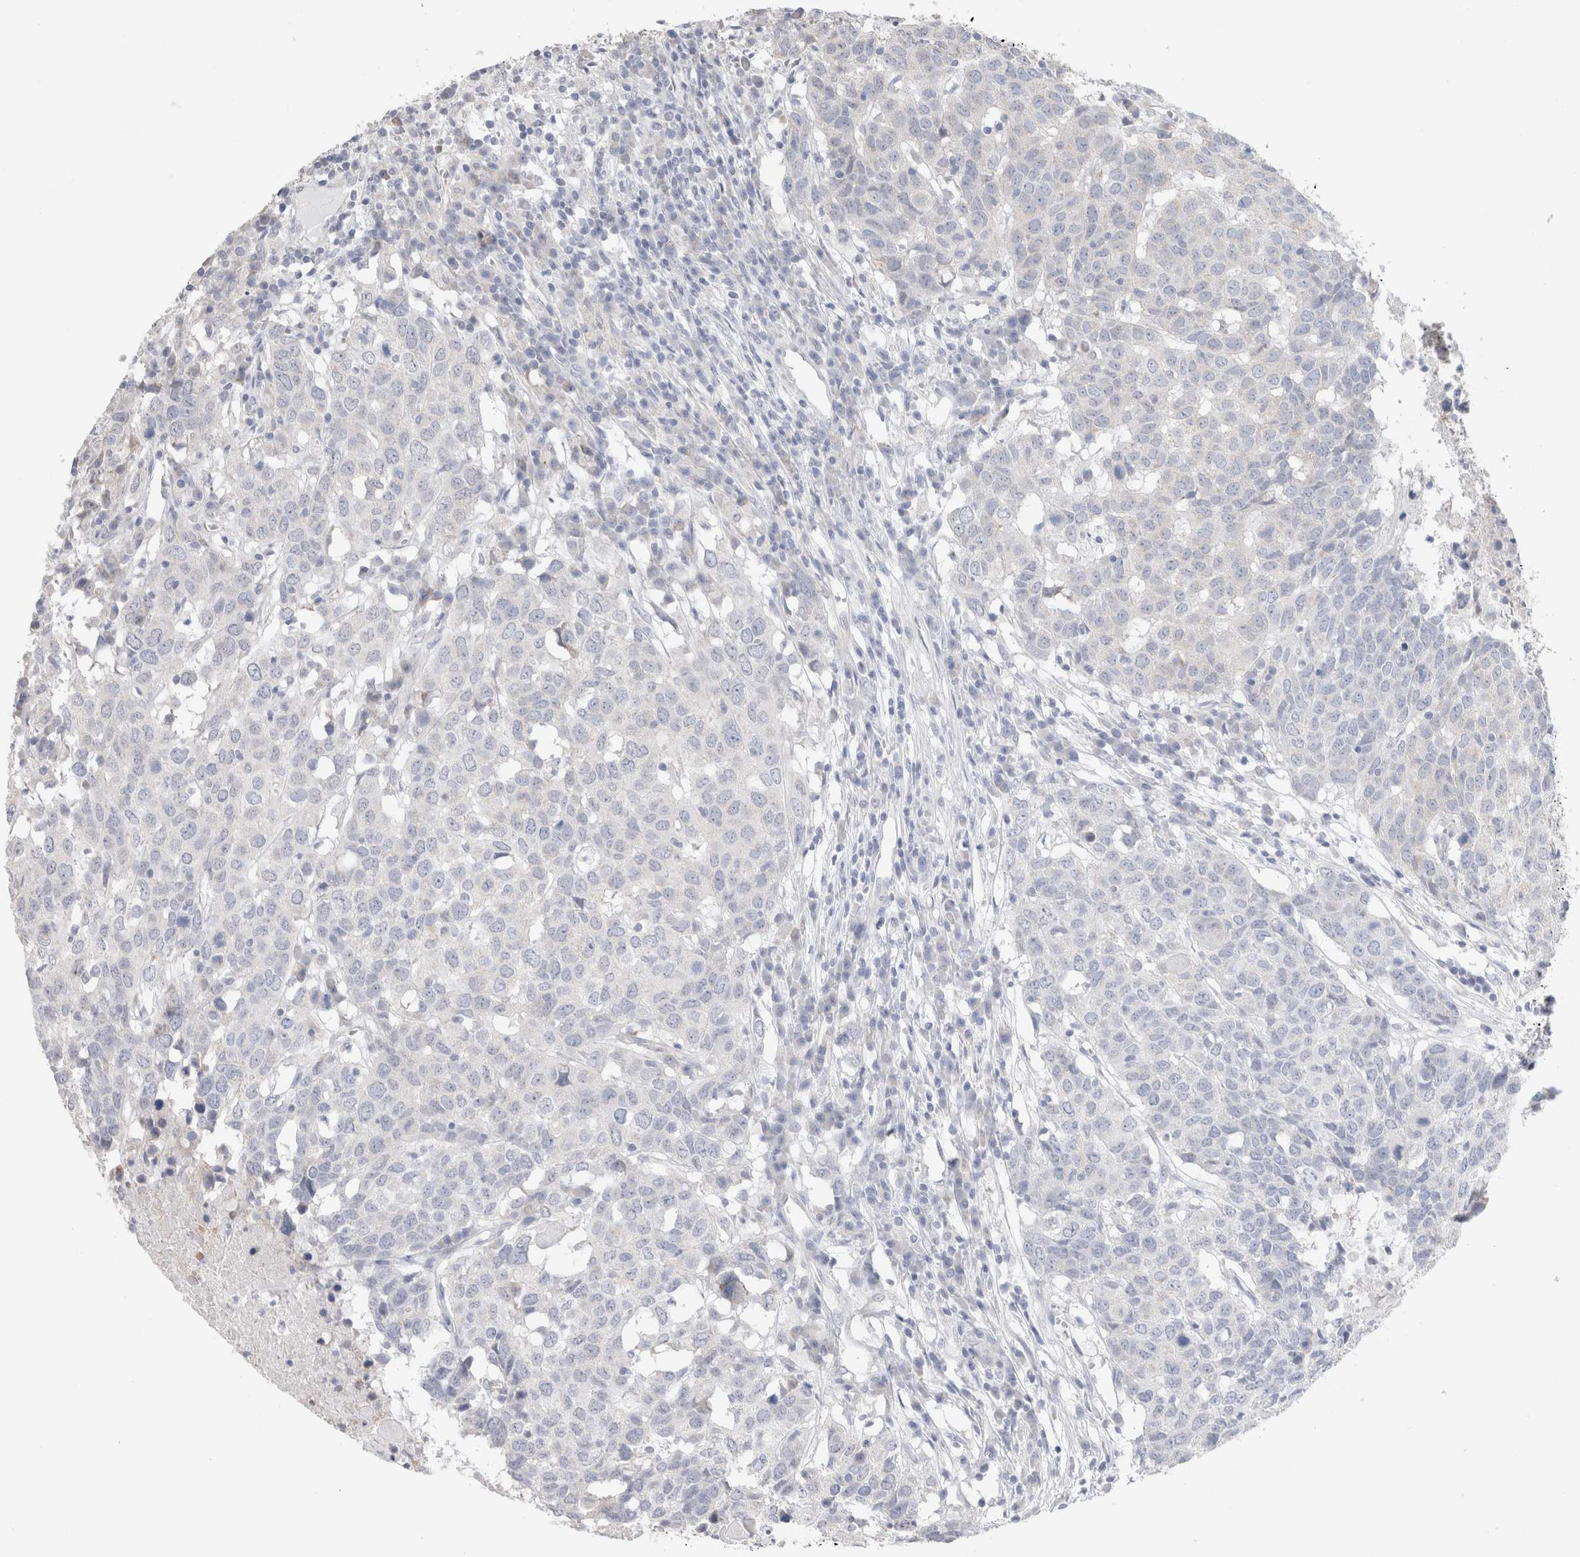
{"staining": {"intensity": "negative", "quantity": "none", "location": "none"}, "tissue": "head and neck cancer", "cell_type": "Tumor cells", "image_type": "cancer", "snomed": [{"axis": "morphology", "description": "Squamous cell carcinoma, NOS"}, {"axis": "topography", "description": "Head-Neck"}], "caption": "There is no significant staining in tumor cells of head and neck cancer. The staining is performed using DAB (3,3'-diaminobenzidine) brown chromogen with nuclei counter-stained in using hematoxylin.", "gene": "DMD", "patient": {"sex": "male", "age": 66}}